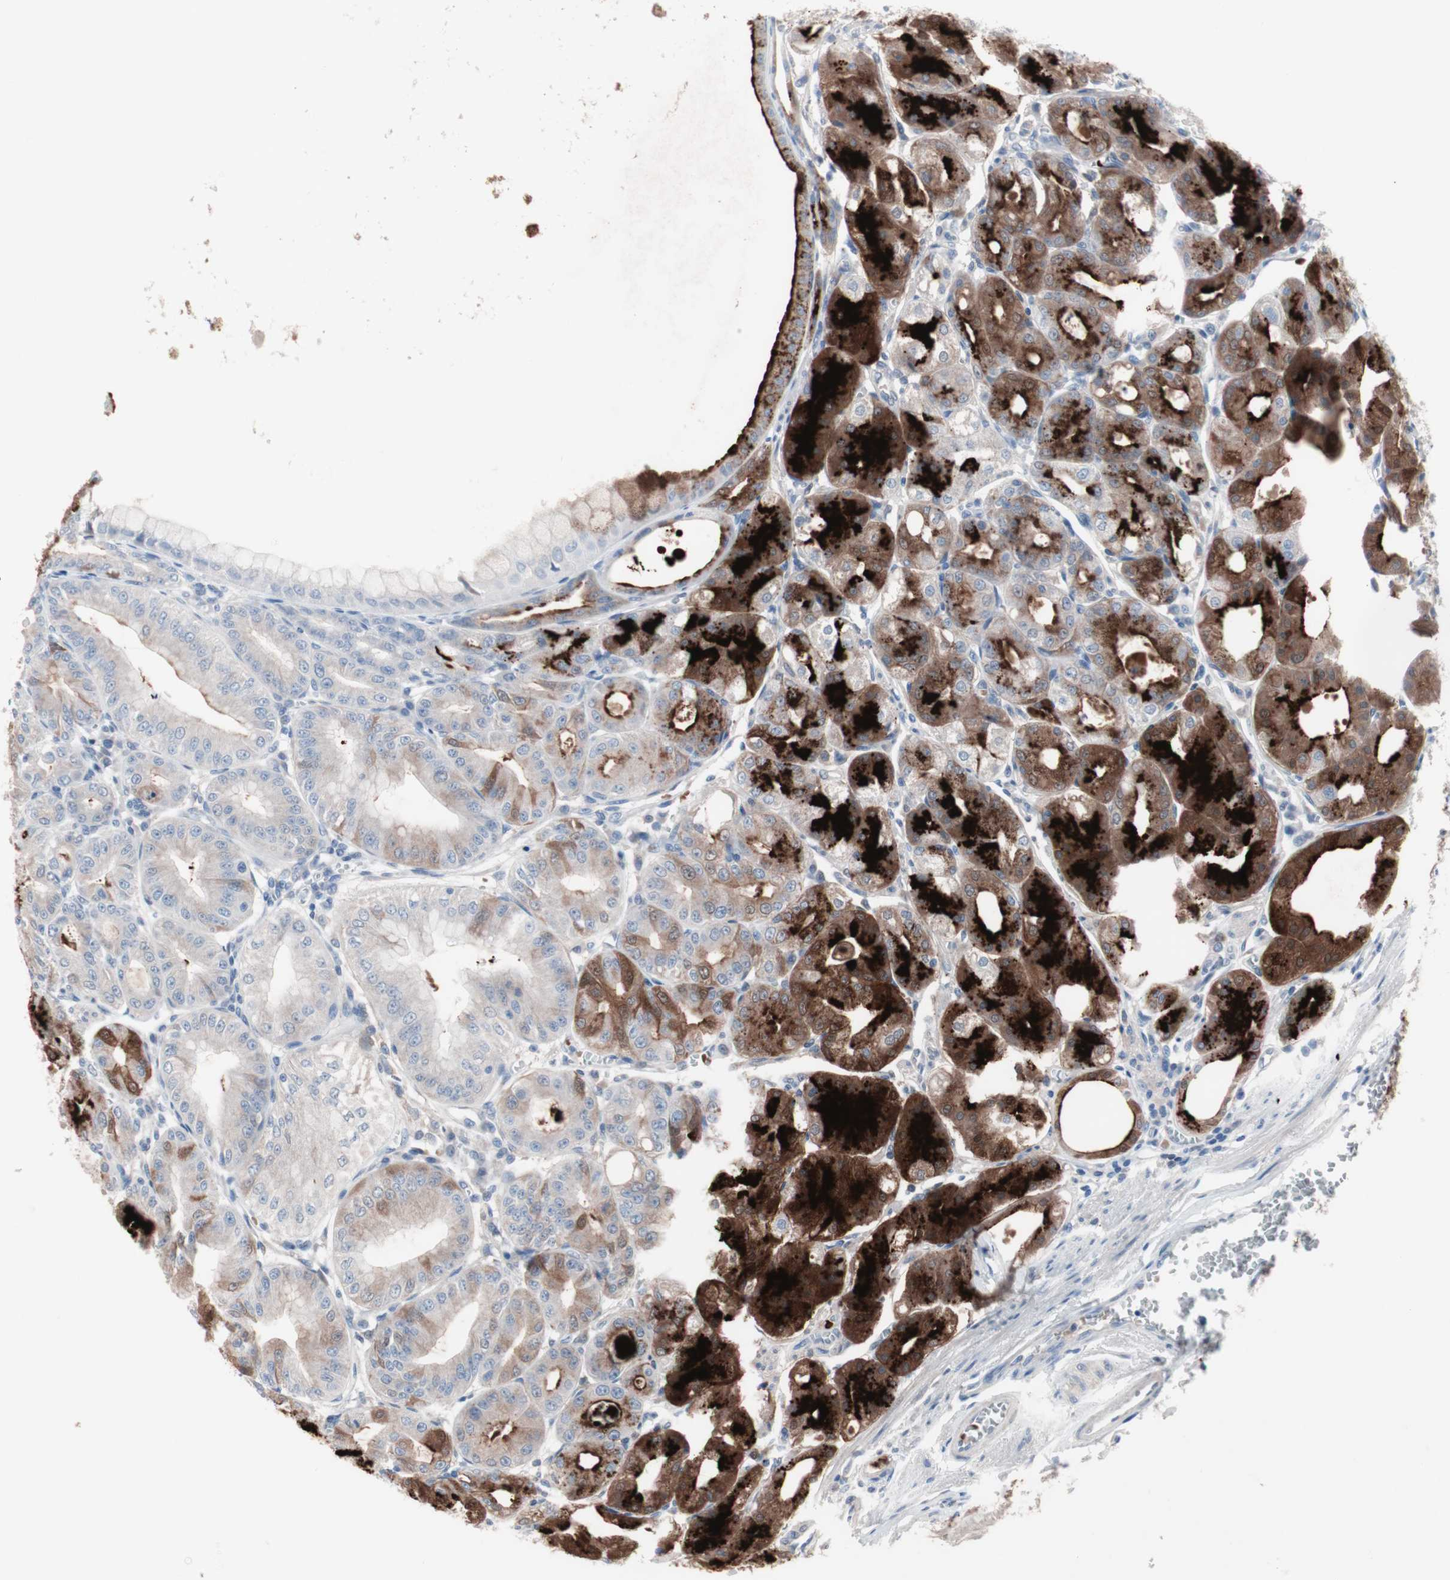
{"staining": {"intensity": "strong", "quantity": "25%-75%", "location": "cytoplasmic/membranous"}, "tissue": "stomach", "cell_type": "Glandular cells", "image_type": "normal", "snomed": [{"axis": "morphology", "description": "Normal tissue, NOS"}, {"axis": "topography", "description": "Stomach, lower"}], "caption": "IHC (DAB) staining of unremarkable human stomach exhibits strong cytoplasmic/membranous protein positivity in approximately 25%-75% of glandular cells. (IHC, brightfield microscopy, high magnification).", "gene": "ULBP1", "patient": {"sex": "male", "age": 71}}